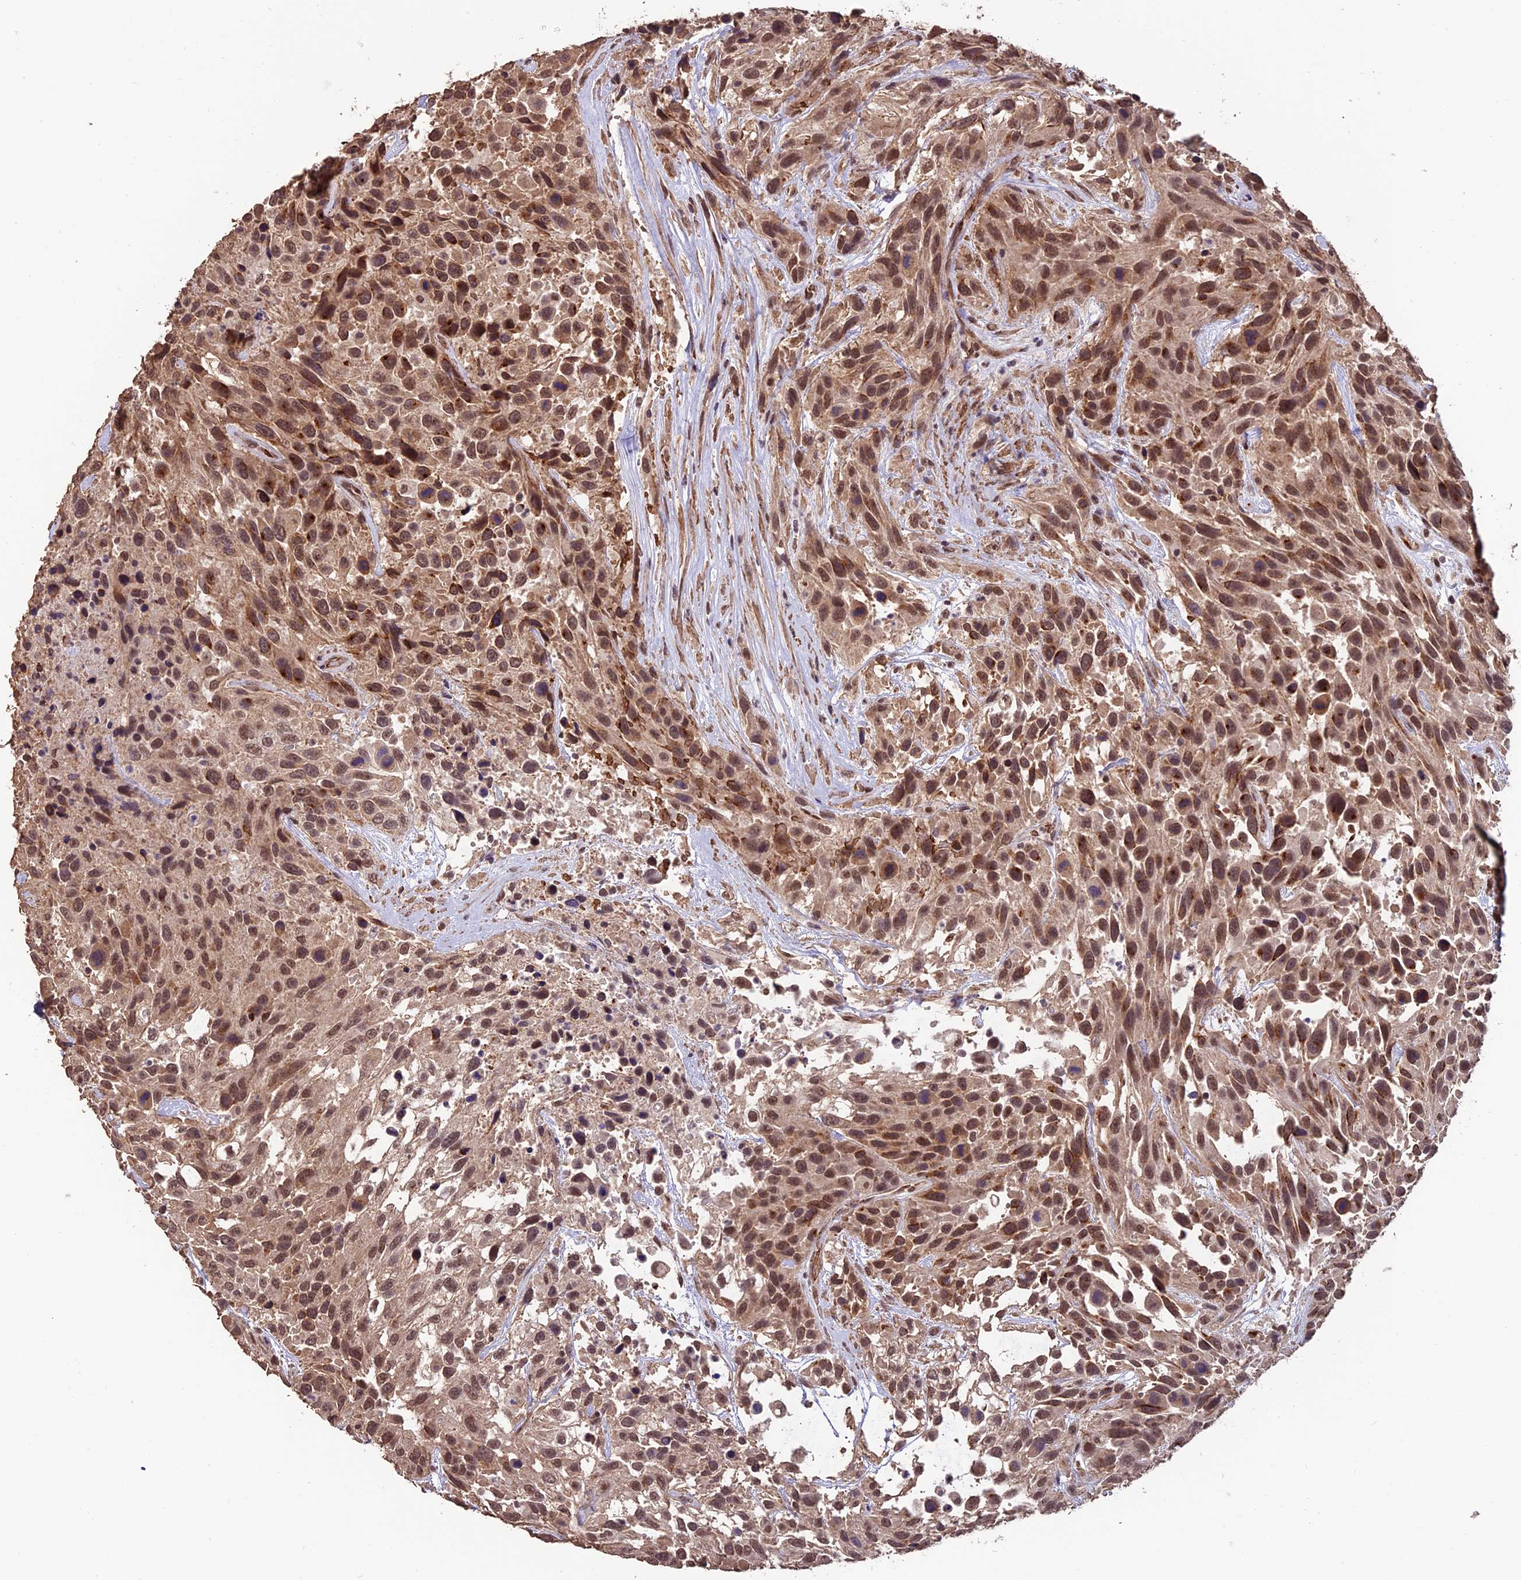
{"staining": {"intensity": "moderate", "quantity": ">75%", "location": "nuclear"}, "tissue": "urothelial cancer", "cell_type": "Tumor cells", "image_type": "cancer", "snomed": [{"axis": "morphology", "description": "Urothelial carcinoma, High grade"}, {"axis": "topography", "description": "Urinary bladder"}], "caption": "Protein staining of urothelial carcinoma (high-grade) tissue displays moderate nuclear staining in about >75% of tumor cells. The staining was performed using DAB (3,3'-diaminobenzidine) to visualize the protein expression in brown, while the nuclei were stained in blue with hematoxylin (Magnification: 20x).", "gene": "CABIN1", "patient": {"sex": "female", "age": 70}}